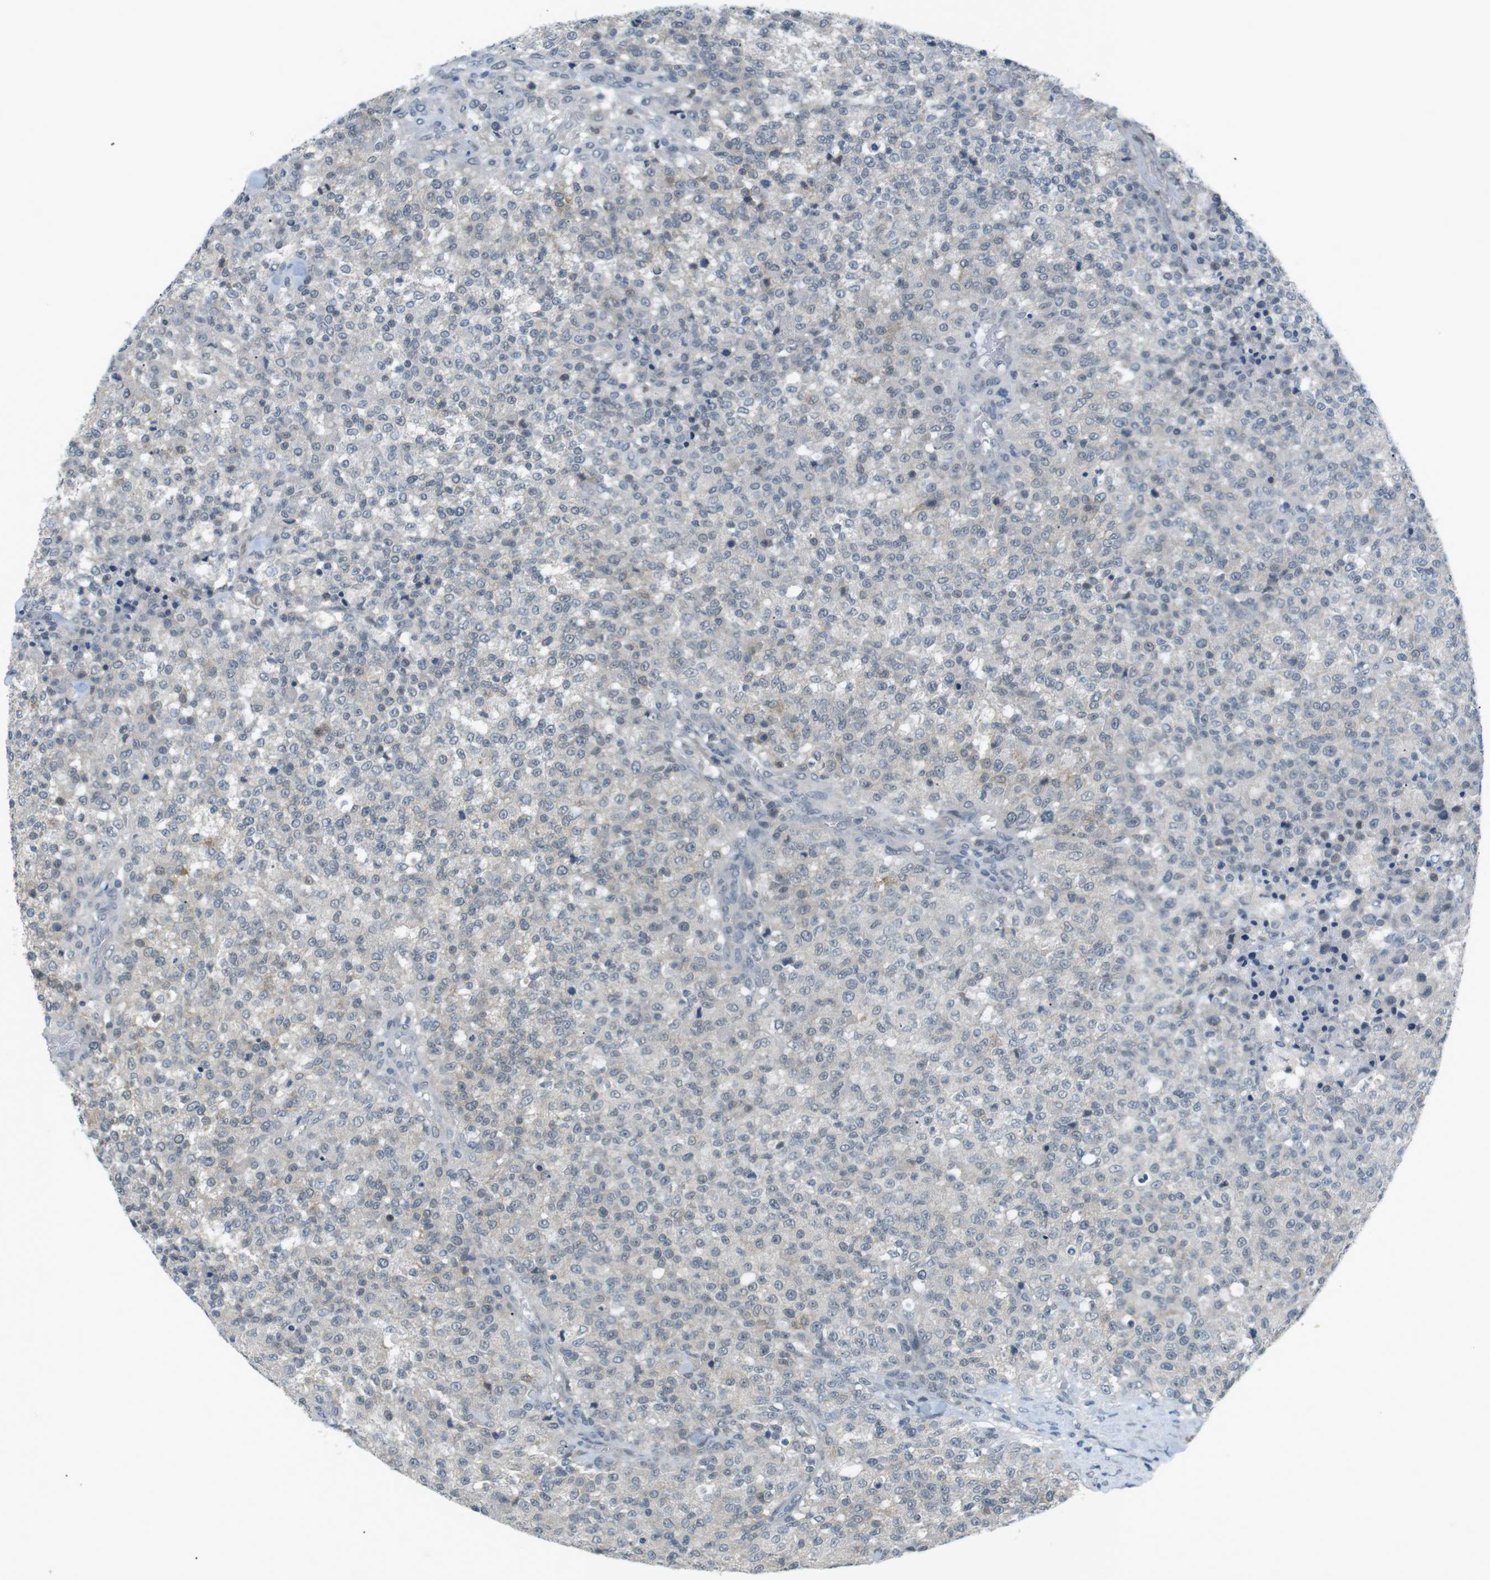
{"staining": {"intensity": "negative", "quantity": "none", "location": "none"}, "tissue": "testis cancer", "cell_type": "Tumor cells", "image_type": "cancer", "snomed": [{"axis": "morphology", "description": "Seminoma, NOS"}, {"axis": "topography", "description": "Testis"}], "caption": "Testis seminoma was stained to show a protein in brown. There is no significant expression in tumor cells.", "gene": "RTN3", "patient": {"sex": "male", "age": 59}}